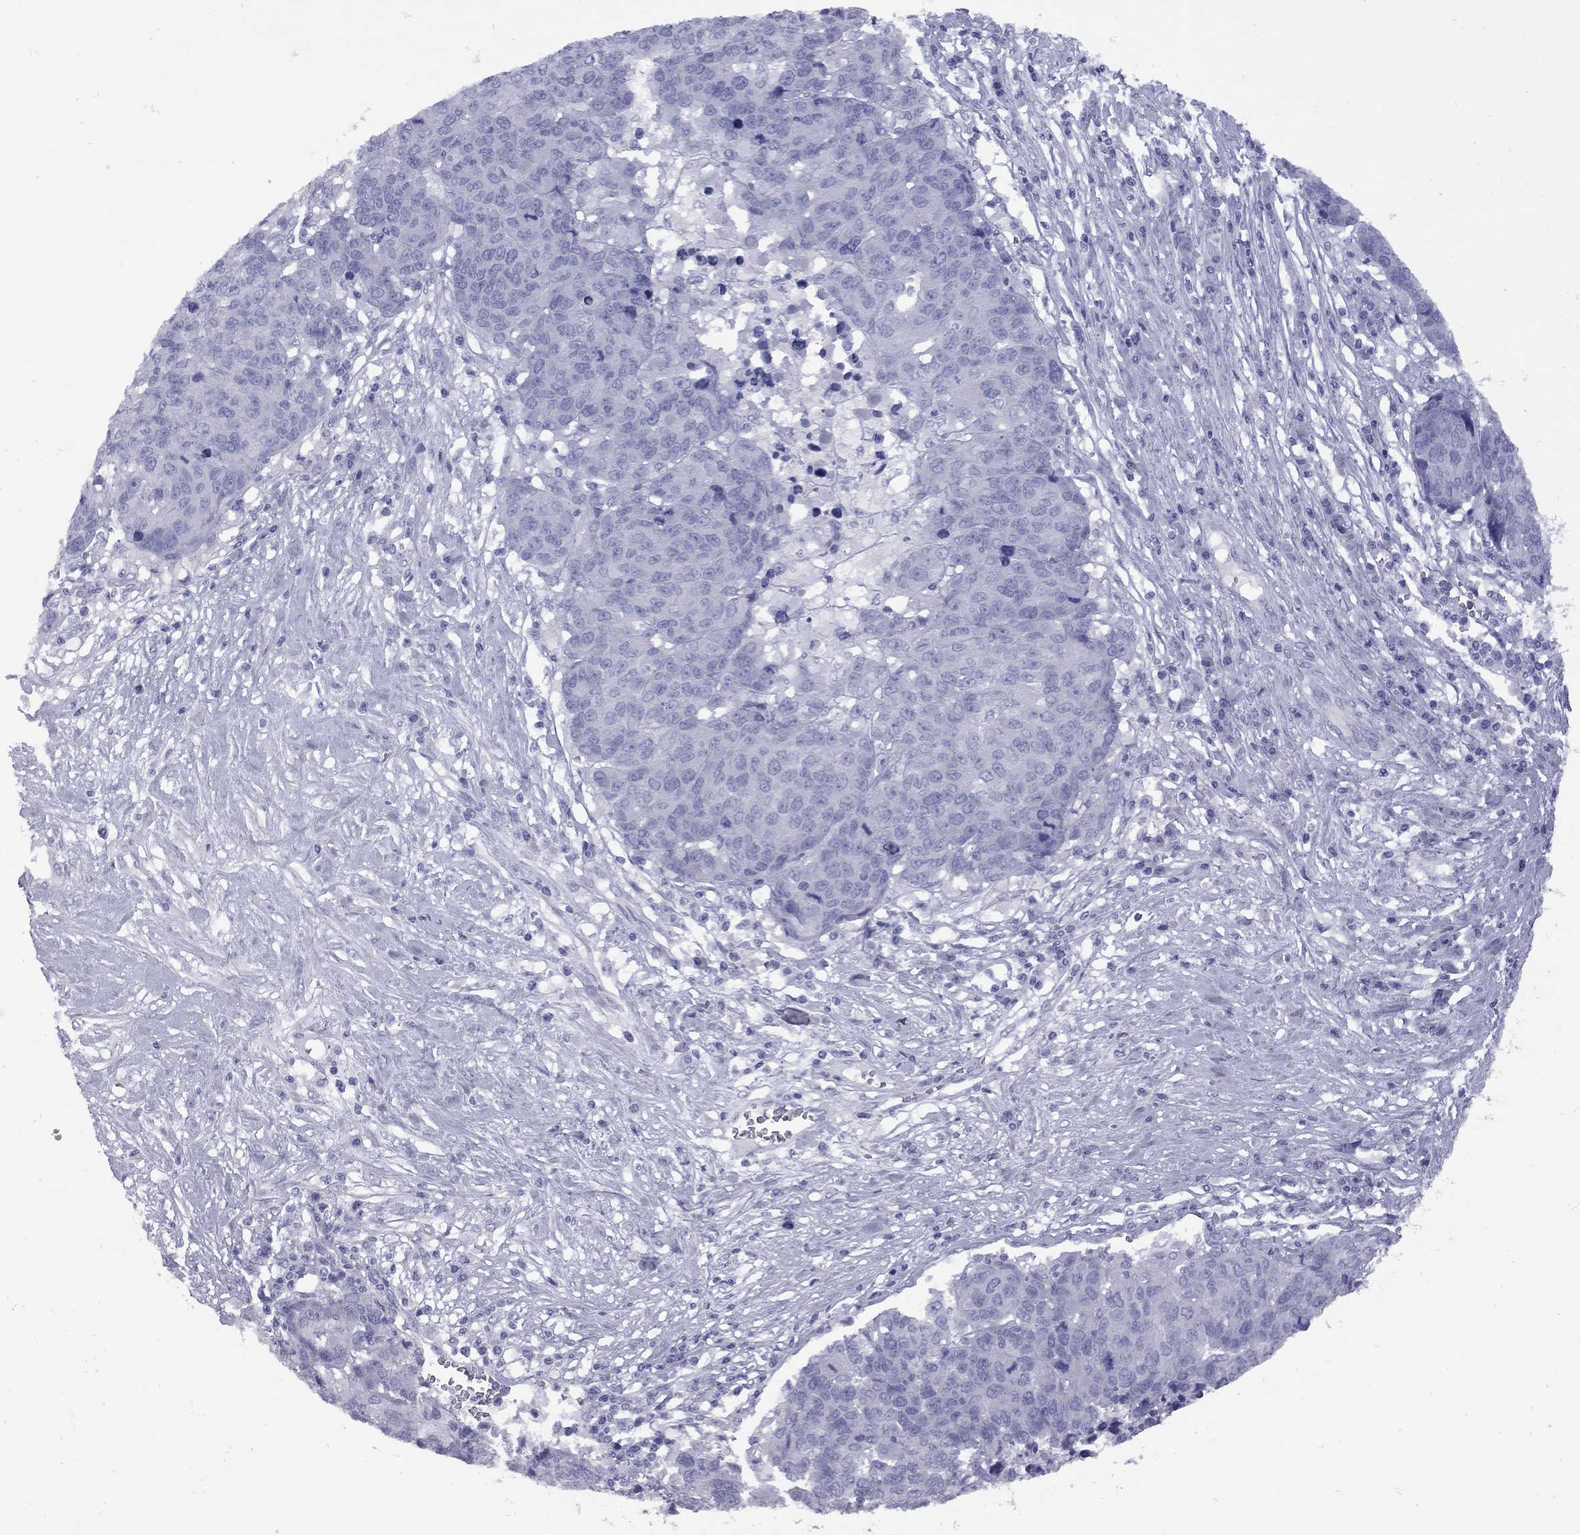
{"staining": {"intensity": "negative", "quantity": "none", "location": "none"}, "tissue": "ovarian cancer", "cell_type": "Tumor cells", "image_type": "cancer", "snomed": [{"axis": "morphology", "description": "Cystadenocarcinoma, serous, NOS"}, {"axis": "topography", "description": "Ovary"}], "caption": "Immunohistochemical staining of serous cystadenocarcinoma (ovarian) shows no significant staining in tumor cells. (DAB immunohistochemistry with hematoxylin counter stain).", "gene": "EPPIN", "patient": {"sex": "female", "age": 87}}